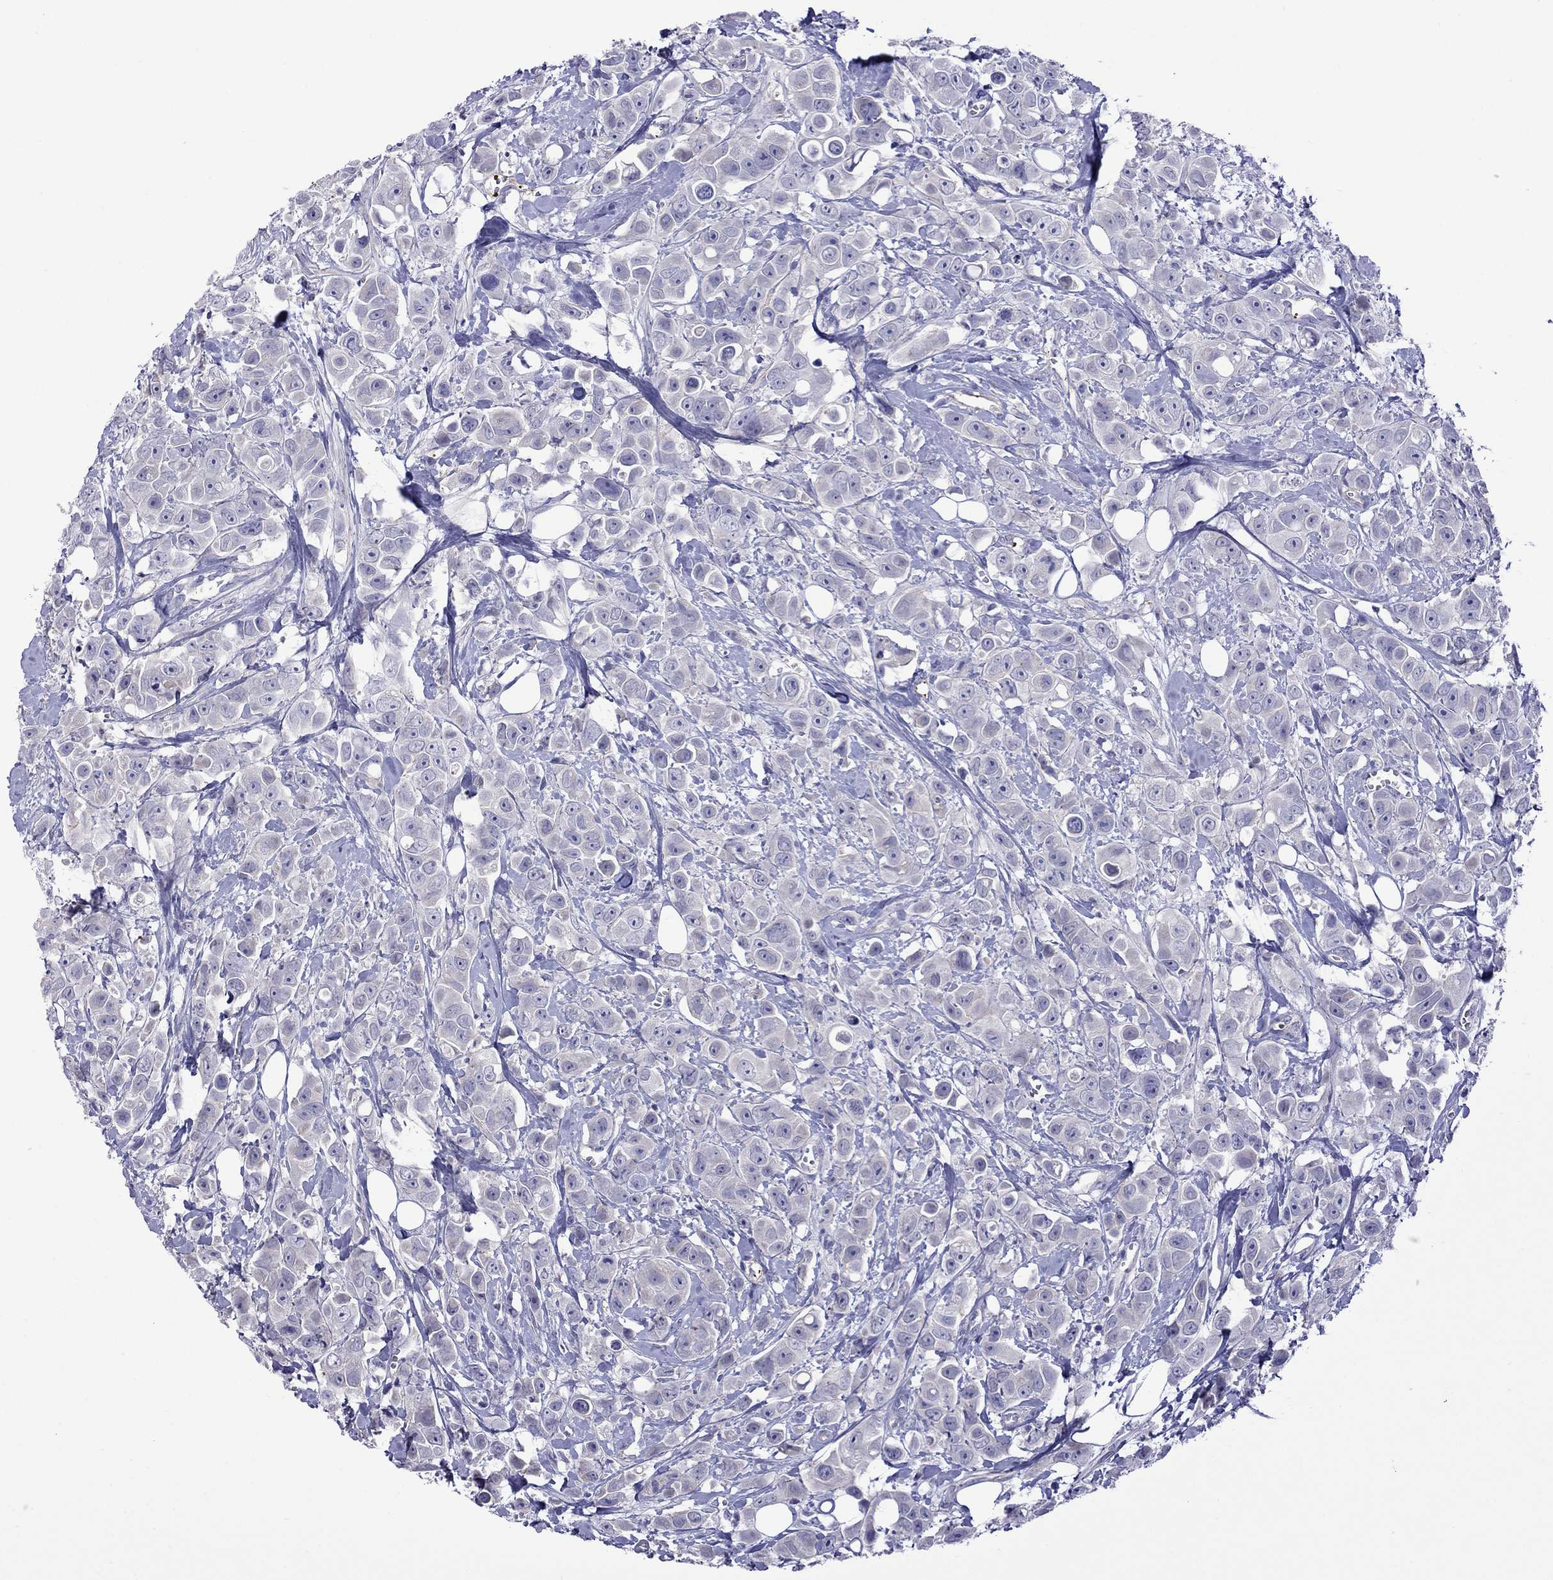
{"staining": {"intensity": "negative", "quantity": "none", "location": "none"}, "tissue": "breast cancer", "cell_type": "Tumor cells", "image_type": "cancer", "snomed": [{"axis": "morphology", "description": "Duct carcinoma"}, {"axis": "topography", "description": "Breast"}], "caption": "Tumor cells show no significant protein staining in breast intraductal carcinoma.", "gene": "STAR", "patient": {"sex": "female", "age": 35}}